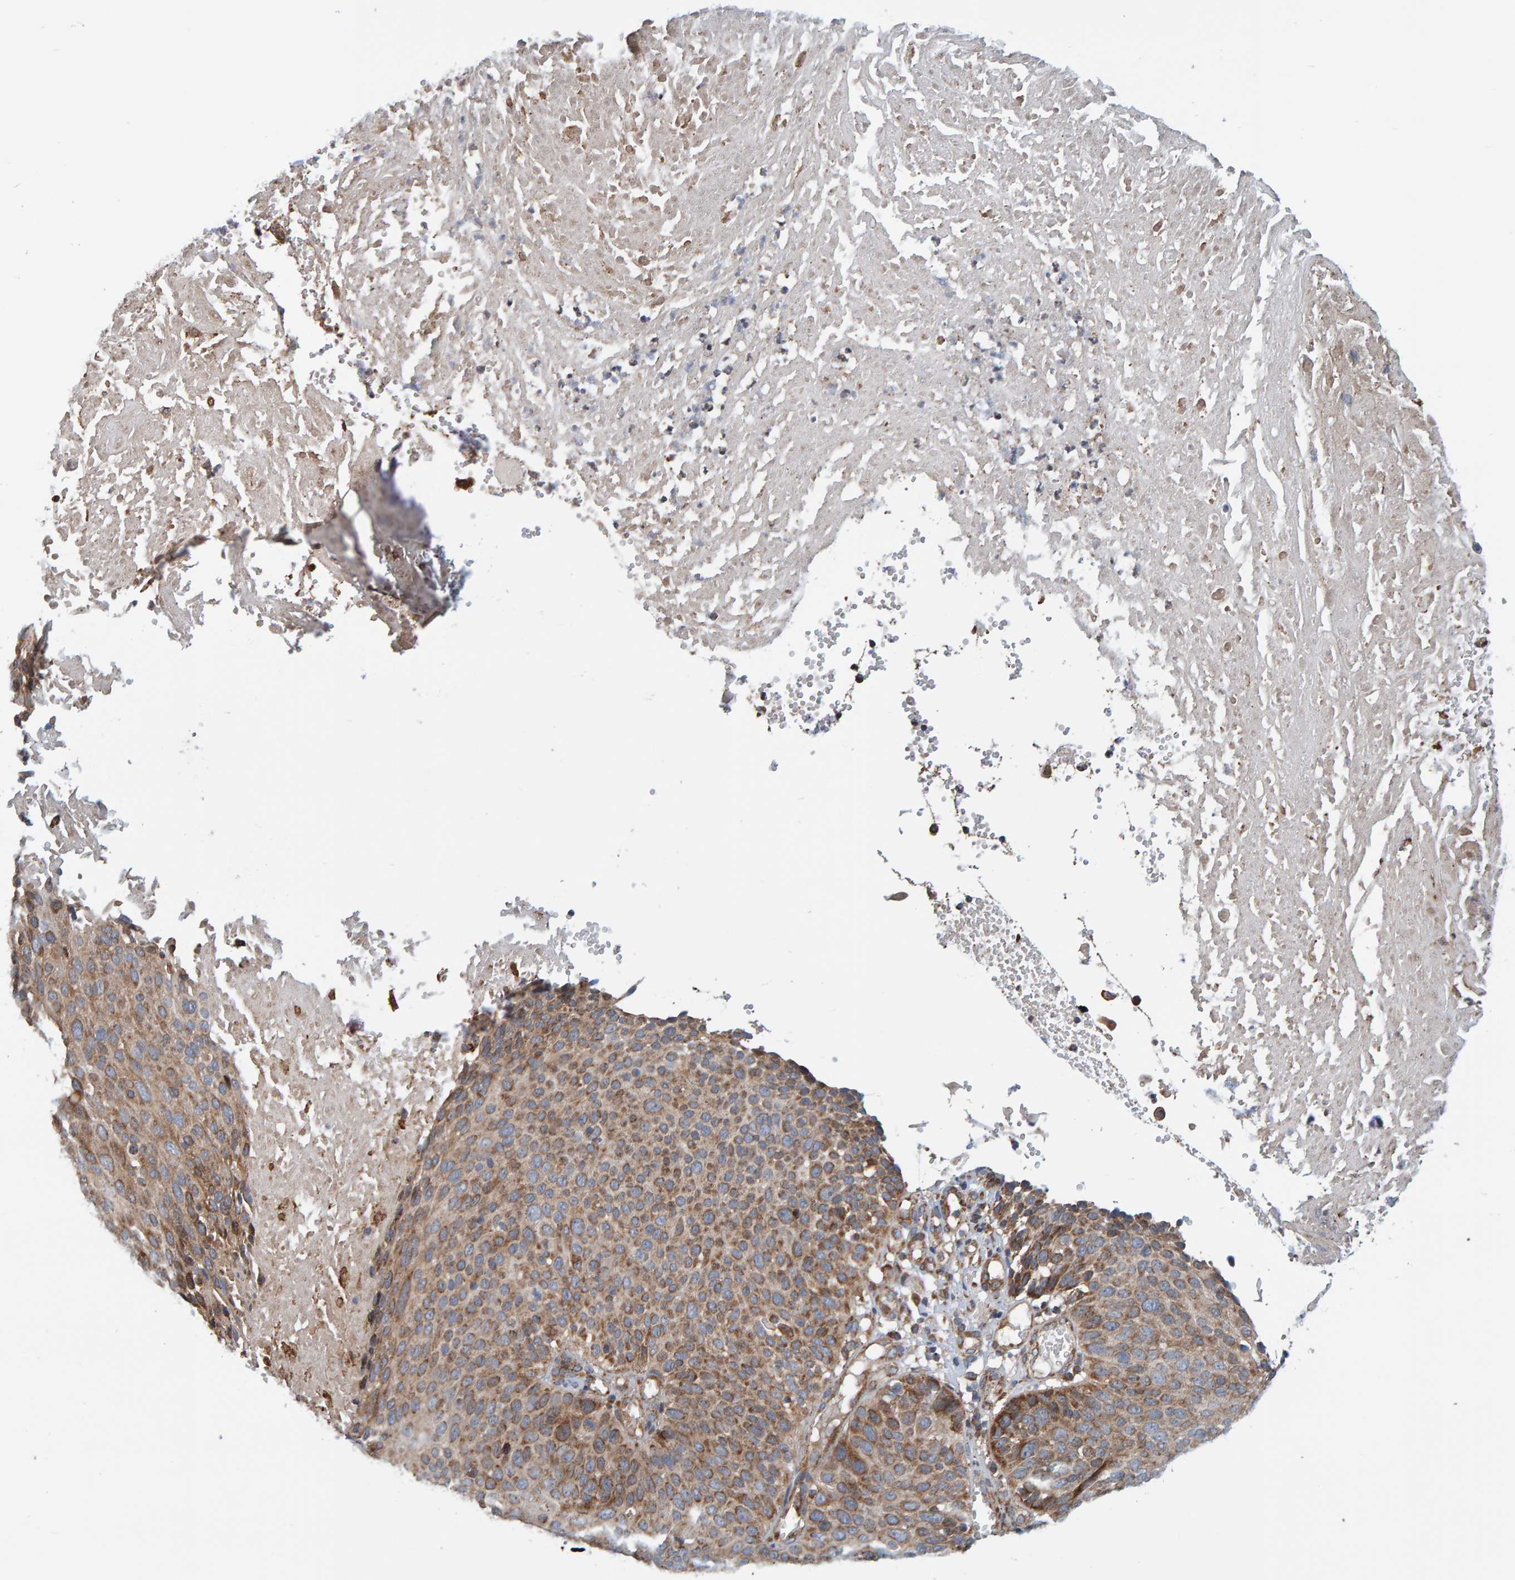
{"staining": {"intensity": "moderate", "quantity": ">75%", "location": "cytoplasmic/membranous"}, "tissue": "cervical cancer", "cell_type": "Tumor cells", "image_type": "cancer", "snomed": [{"axis": "morphology", "description": "Squamous cell carcinoma, NOS"}, {"axis": "topography", "description": "Cervix"}], "caption": "Protein staining displays moderate cytoplasmic/membranous expression in approximately >75% of tumor cells in cervical squamous cell carcinoma.", "gene": "MRPL45", "patient": {"sex": "female", "age": 74}}